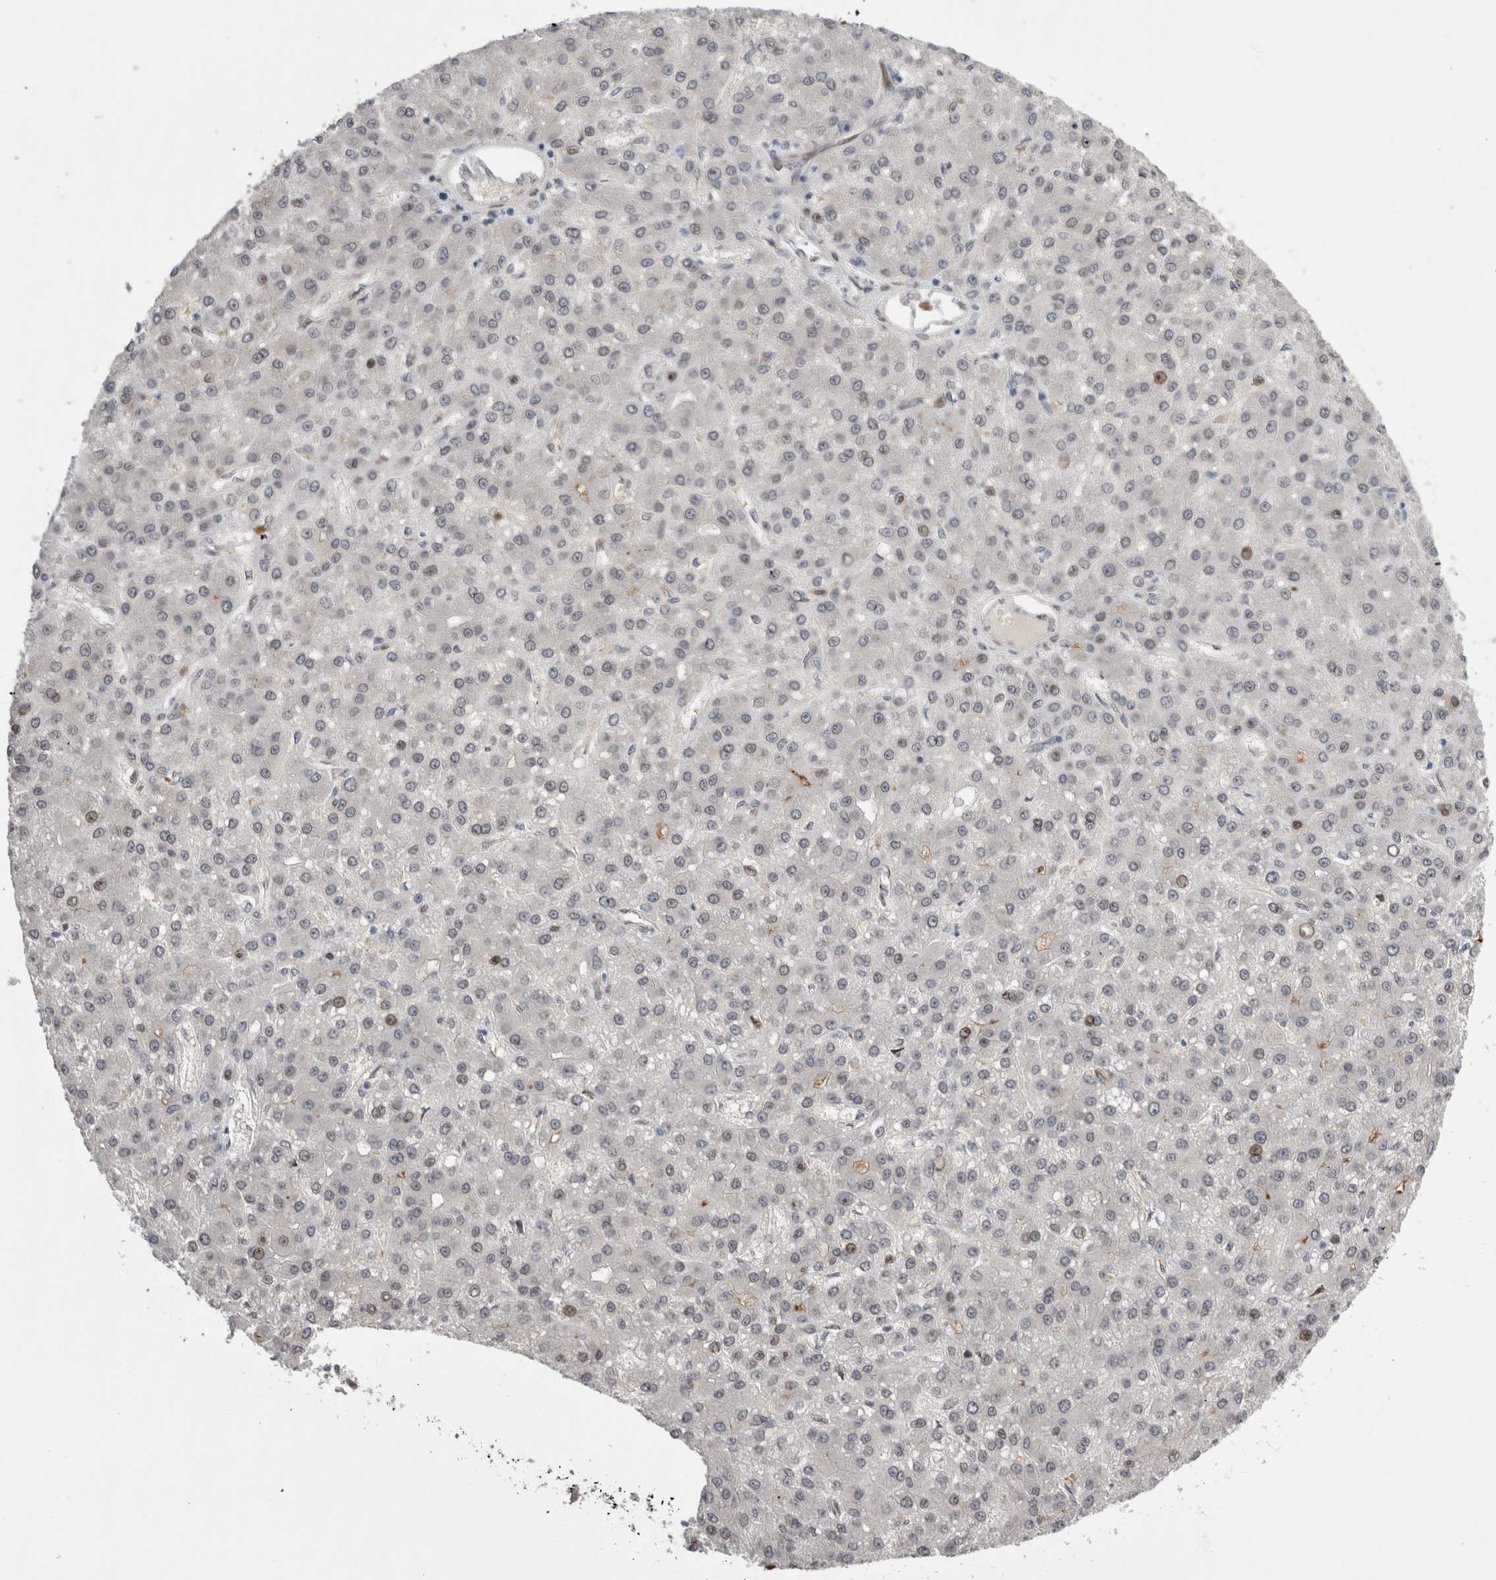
{"staining": {"intensity": "moderate", "quantity": "<25%", "location": "nuclear"}, "tissue": "liver cancer", "cell_type": "Tumor cells", "image_type": "cancer", "snomed": [{"axis": "morphology", "description": "Carcinoma, Hepatocellular, NOS"}, {"axis": "topography", "description": "Liver"}], "caption": "Immunohistochemical staining of human liver hepatocellular carcinoma shows low levels of moderate nuclear expression in about <25% of tumor cells. Nuclei are stained in blue.", "gene": "DMTN", "patient": {"sex": "male", "age": 67}}